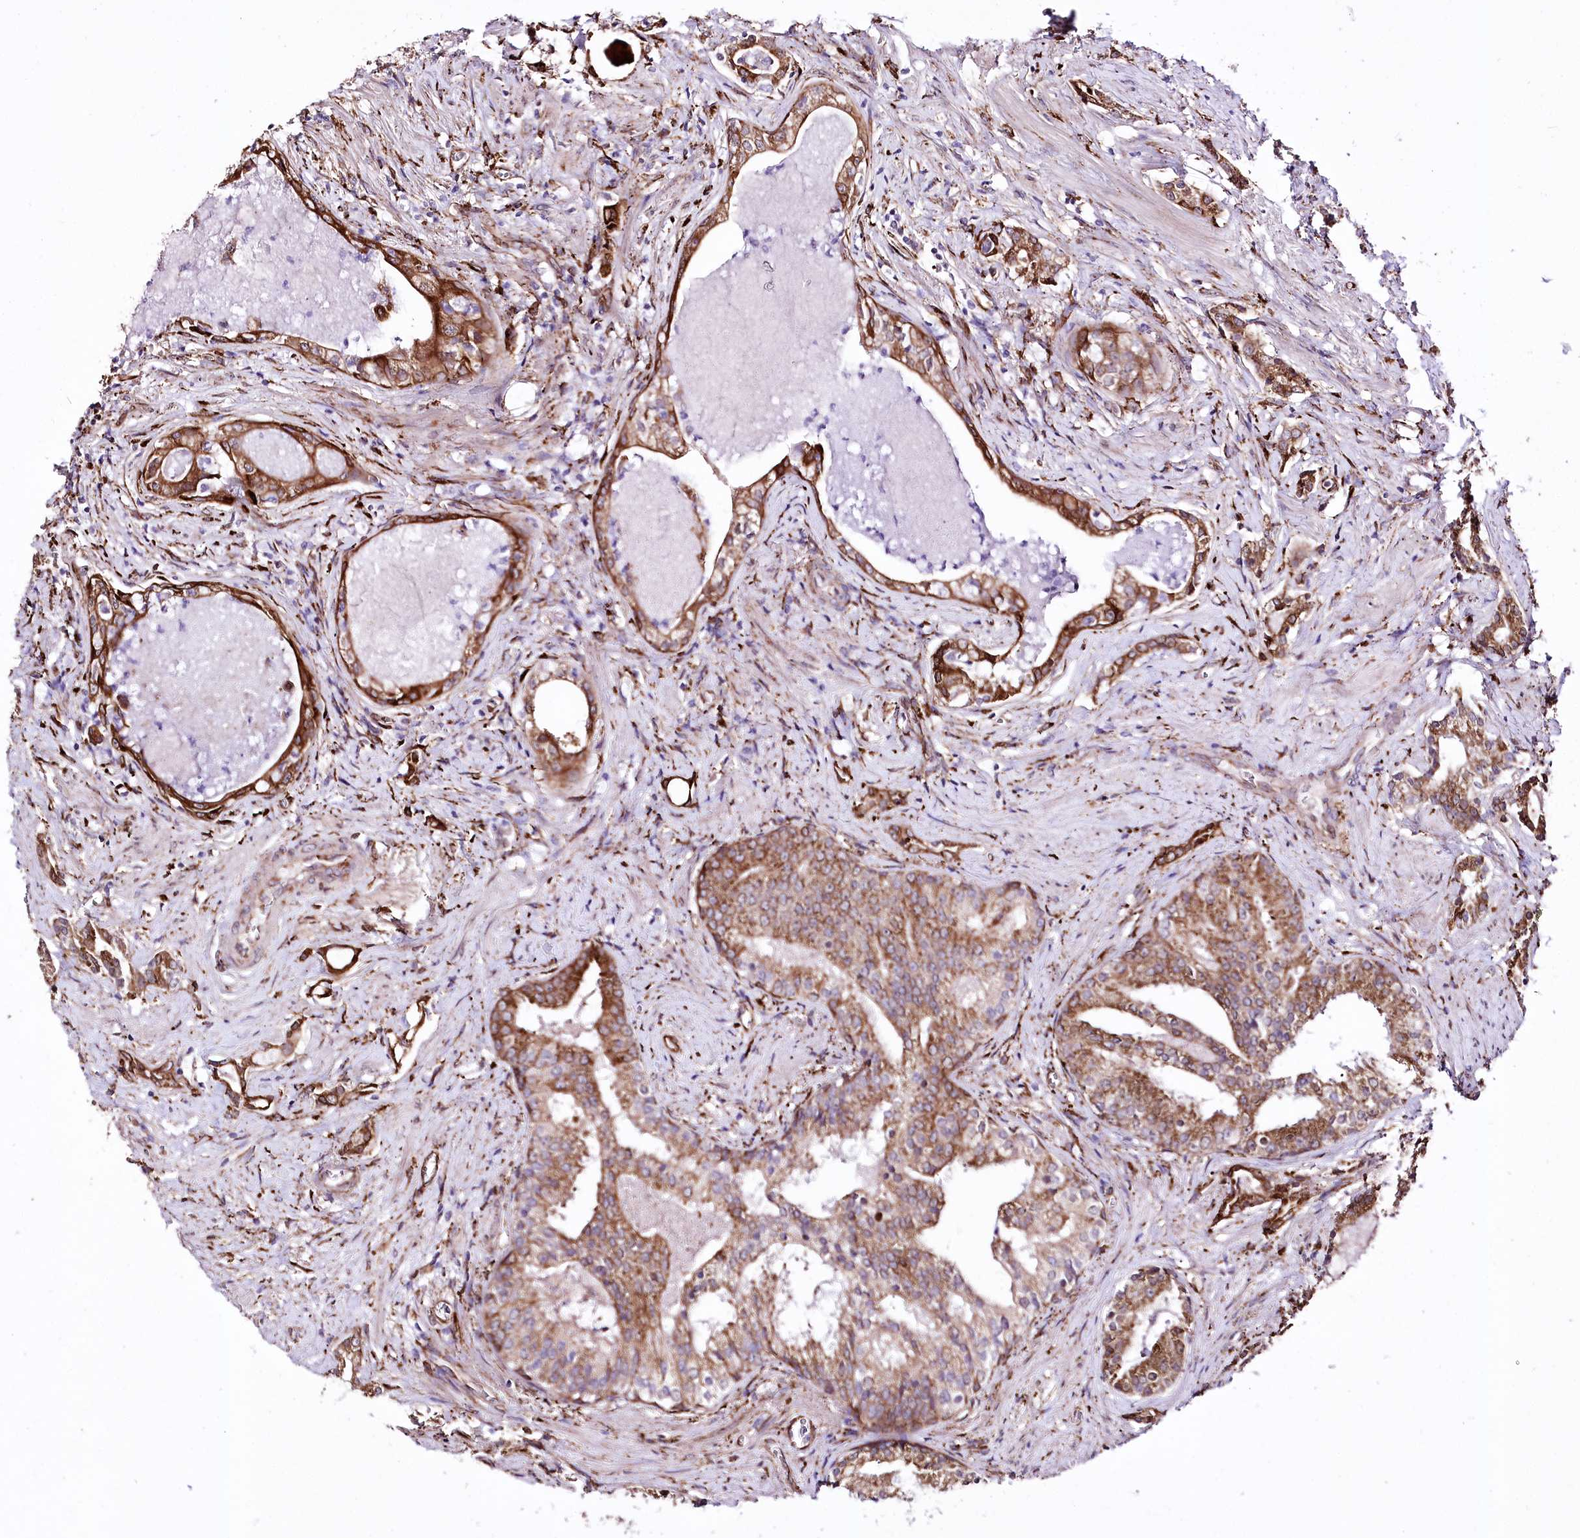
{"staining": {"intensity": "strong", "quantity": ">75%", "location": "cytoplasmic/membranous"}, "tissue": "prostate cancer", "cell_type": "Tumor cells", "image_type": "cancer", "snomed": [{"axis": "morphology", "description": "Adenocarcinoma, High grade"}, {"axis": "topography", "description": "Prostate"}], "caption": "Prostate cancer (adenocarcinoma (high-grade)) was stained to show a protein in brown. There is high levels of strong cytoplasmic/membranous expression in approximately >75% of tumor cells. (Brightfield microscopy of DAB IHC at high magnification).", "gene": "WWC1", "patient": {"sex": "male", "age": 58}}